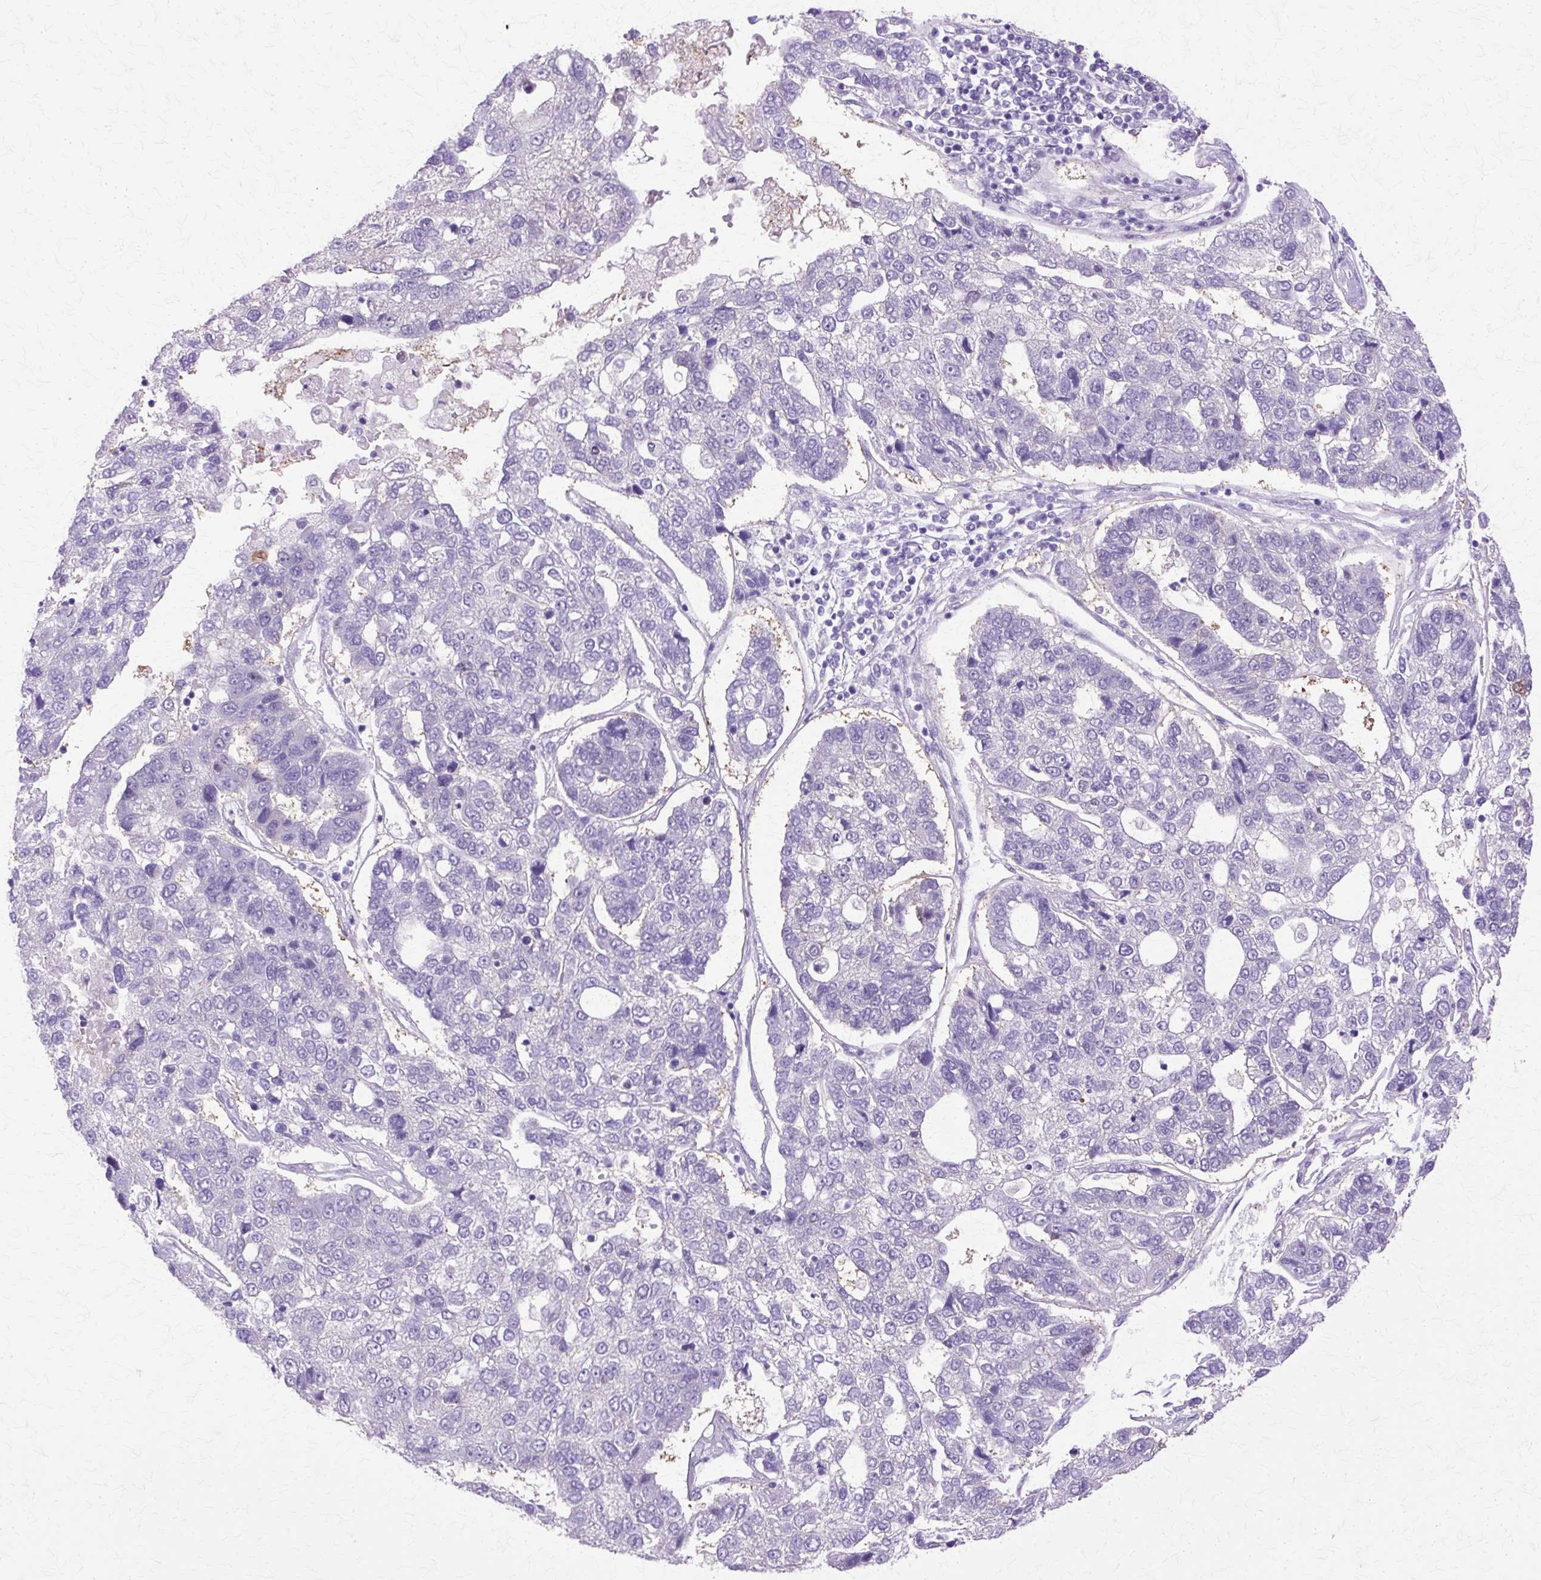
{"staining": {"intensity": "negative", "quantity": "none", "location": "none"}, "tissue": "pancreatic cancer", "cell_type": "Tumor cells", "image_type": "cancer", "snomed": [{"axis": "morphology", "description": "Adenocarcinoma, NOS"}, {"axis": "topography", "description": "Pancreas"}], "caption": "Protein analysis of adenocarcinoma (pancreatic) exhibits no significant expression in tumor cells.", "gene": "HSPA8", "patient": {"sex": "female", "age": 61}}